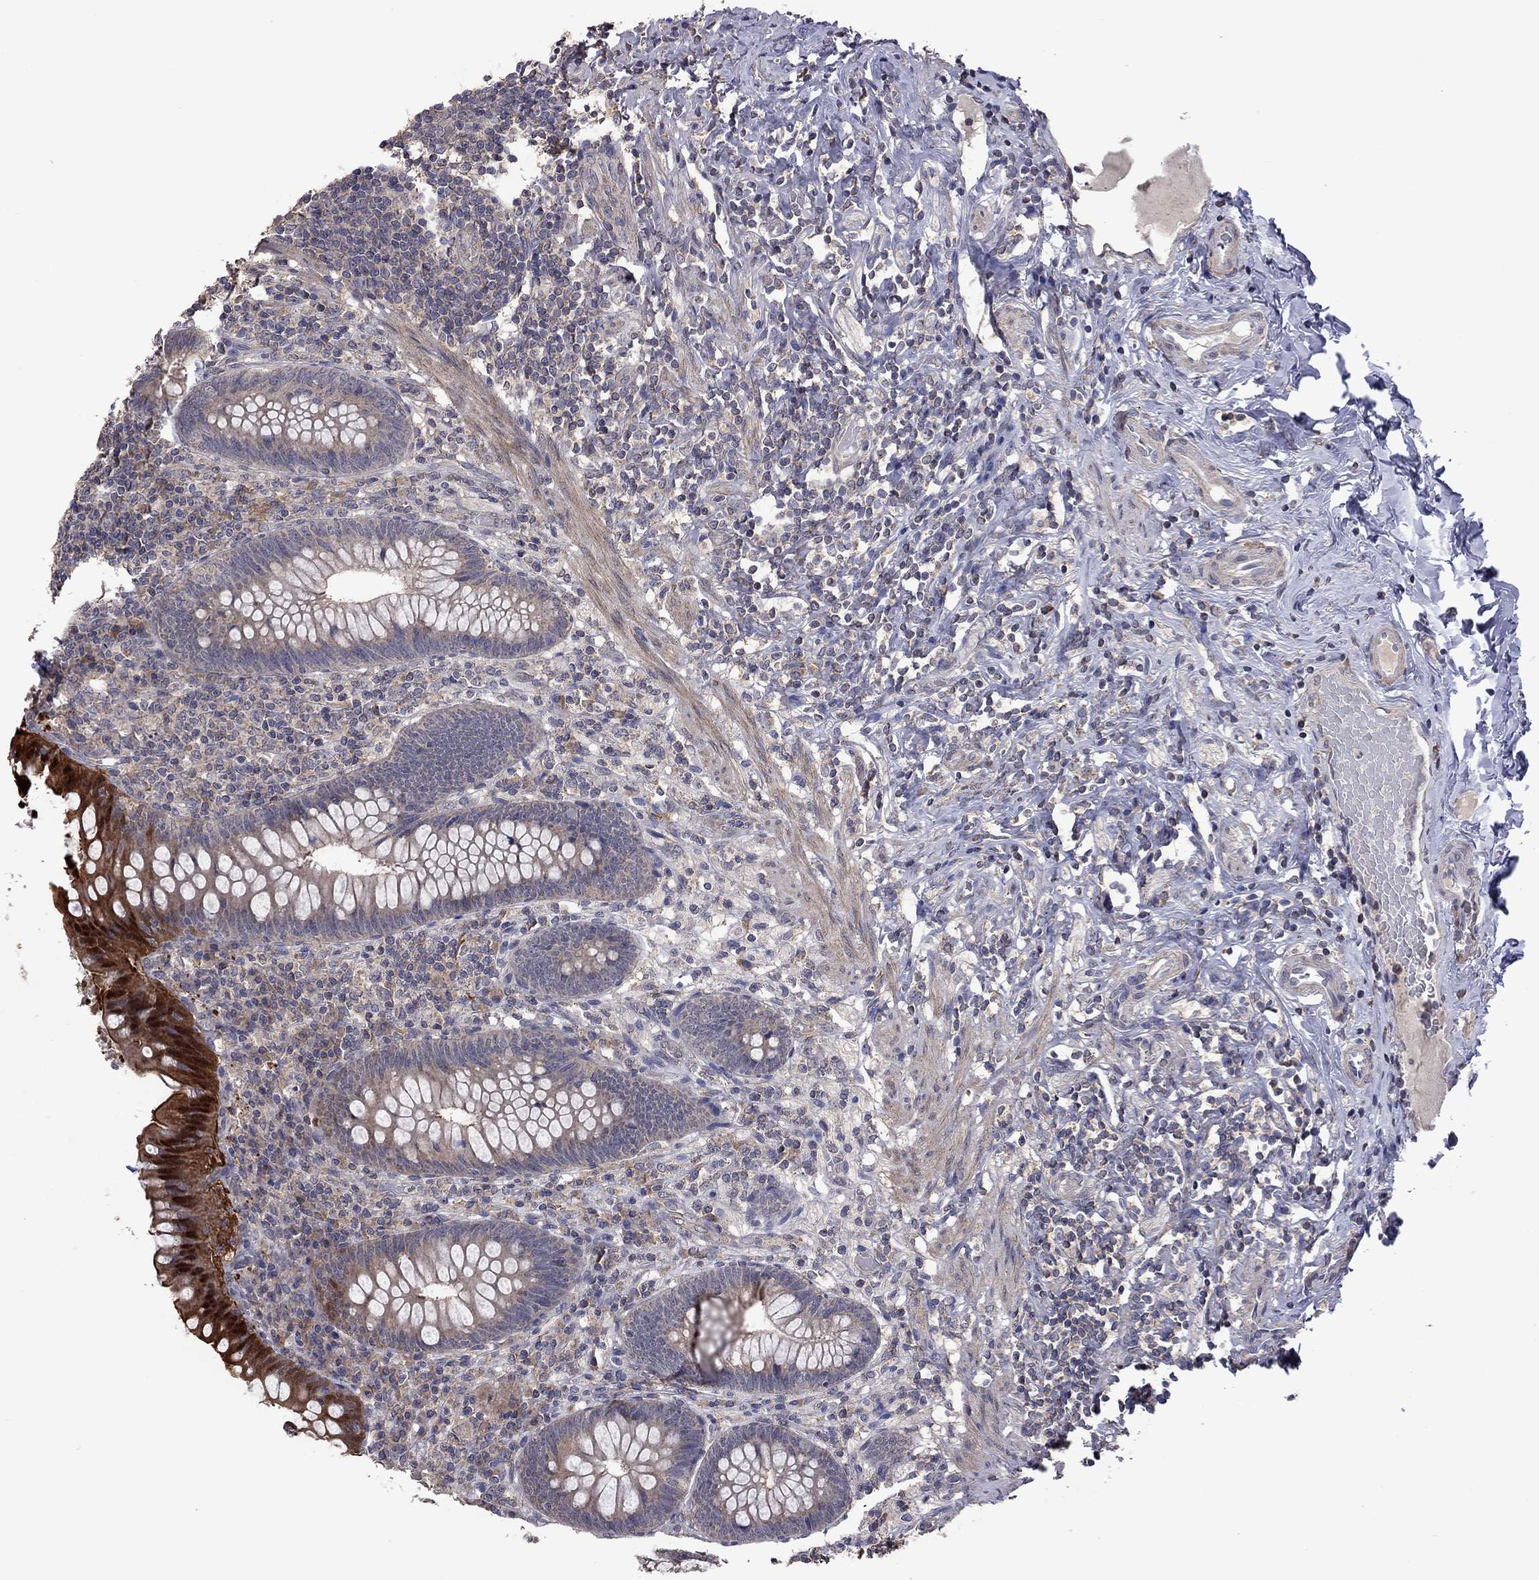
{"staining": {"intensity": "strong", "quantity": "25%-75%", "location": "cytoplasmic/membranous"}, "tissue": "appendix", "cell_type": "Glandular cells", "image_type": "normal", "snomed": [{"axis": "morphology", "description": "Normal tissue, NOS"}, {"axis": "topography", "description": "Appendix"}], "caption": "Protein analysis of benign appendix displays strong cytoplasmic/membranous positivity in about 25%-75% of glandular cells. (brown staining indicates protein expression, while blue staining denotes nuclei).", "gene": "TSNARE1", "patient": {"sex": "male", "age": 47}}